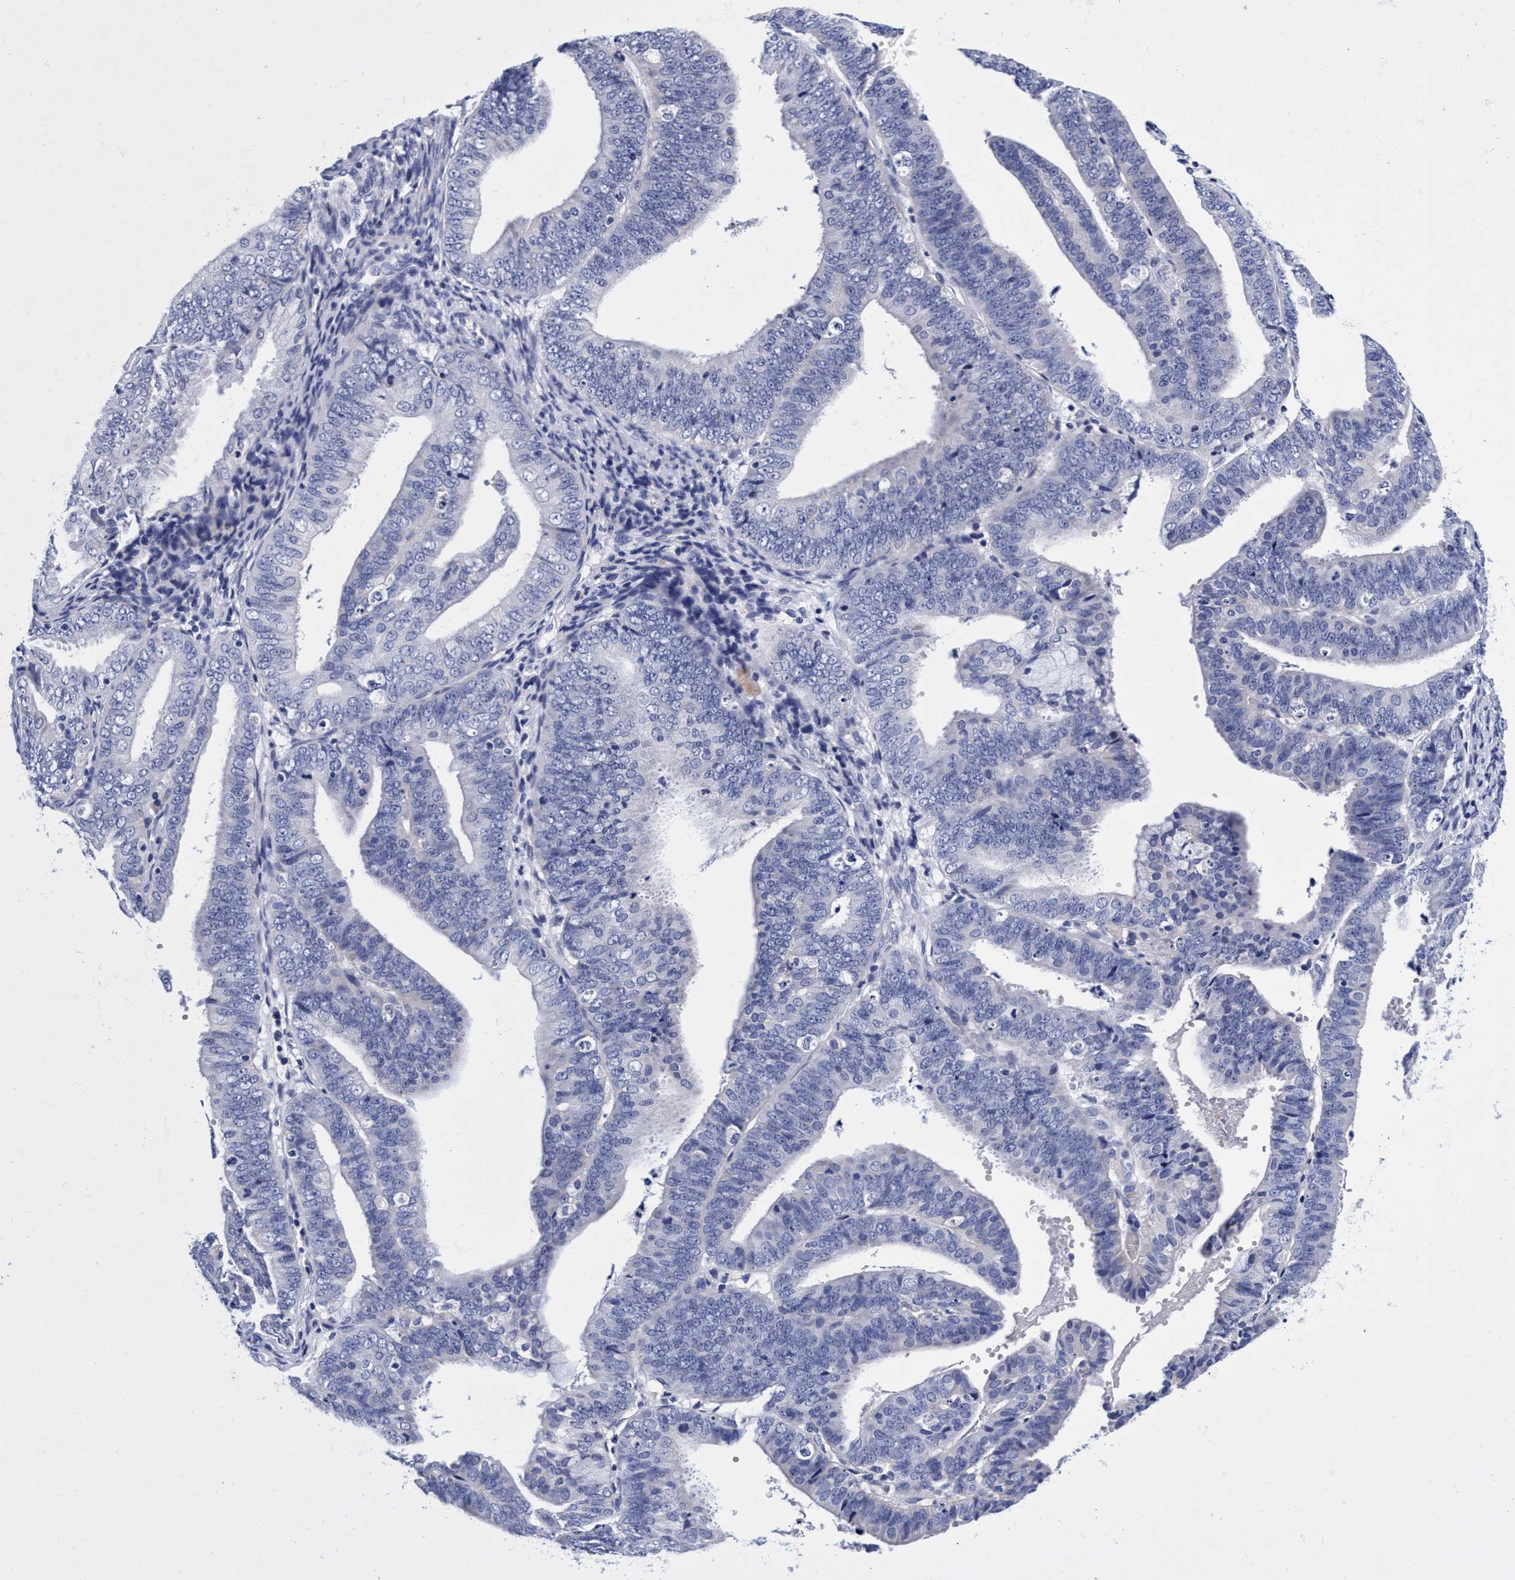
{"staining": {"intensity": "negative", "quantity": "none", "location": "none"}, "tissue": "endometrial cancer", "cell_type": "Tumor cells", "image_type": "cancer", "snomed": [{"axis": "morphology", "description": "Adenocarcinoma, NOS"}, {"axis": "topography", "description": "Endometrium"}], "caption": "Micrograph shows no significant protein staining in tumor cells of endometrial cancer.", "gene": "PLPPR1", "patient": {"sex": "female", "age": 63}}